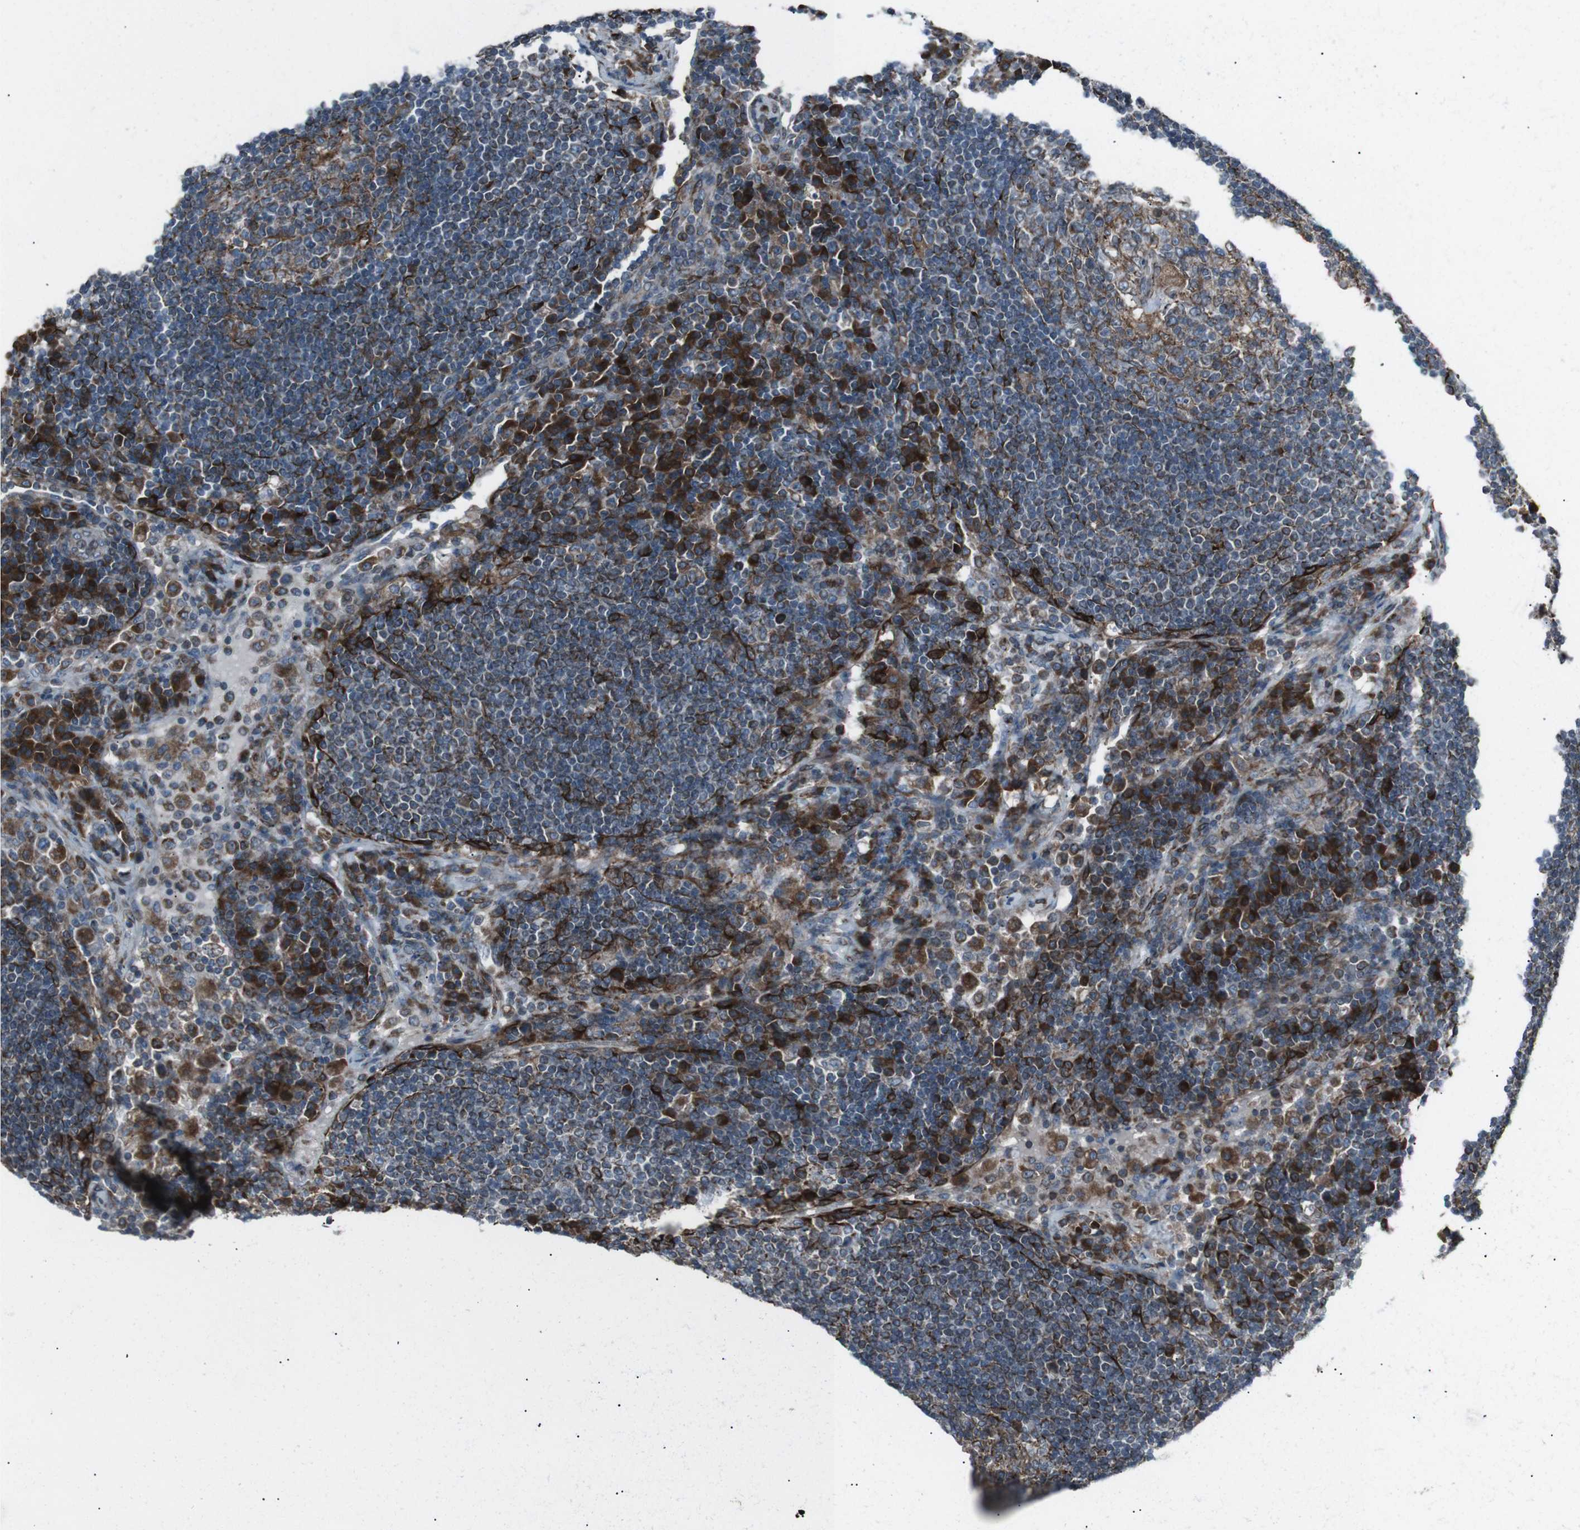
{"staining": {"intensity": "moderate", "quantity": "25%-75%", "location": "cytoplasmic/membranous"}, "tissue": "lymph node", "cell_type": "Germinal center cells", "image_type": "normal", "snomed": [{"axis": "morphology", "description": "Normal tissue, NOS"}, {"axis": "topography", "description": "Lymph node"}], "caption": "Unremarkable lymph node demonstrates moderate cytoplasmic/membranous staining in about 25%-75% of germinal center cells.", "gene": "LNPK", "patient": {"sex": "female", "age": 53}}